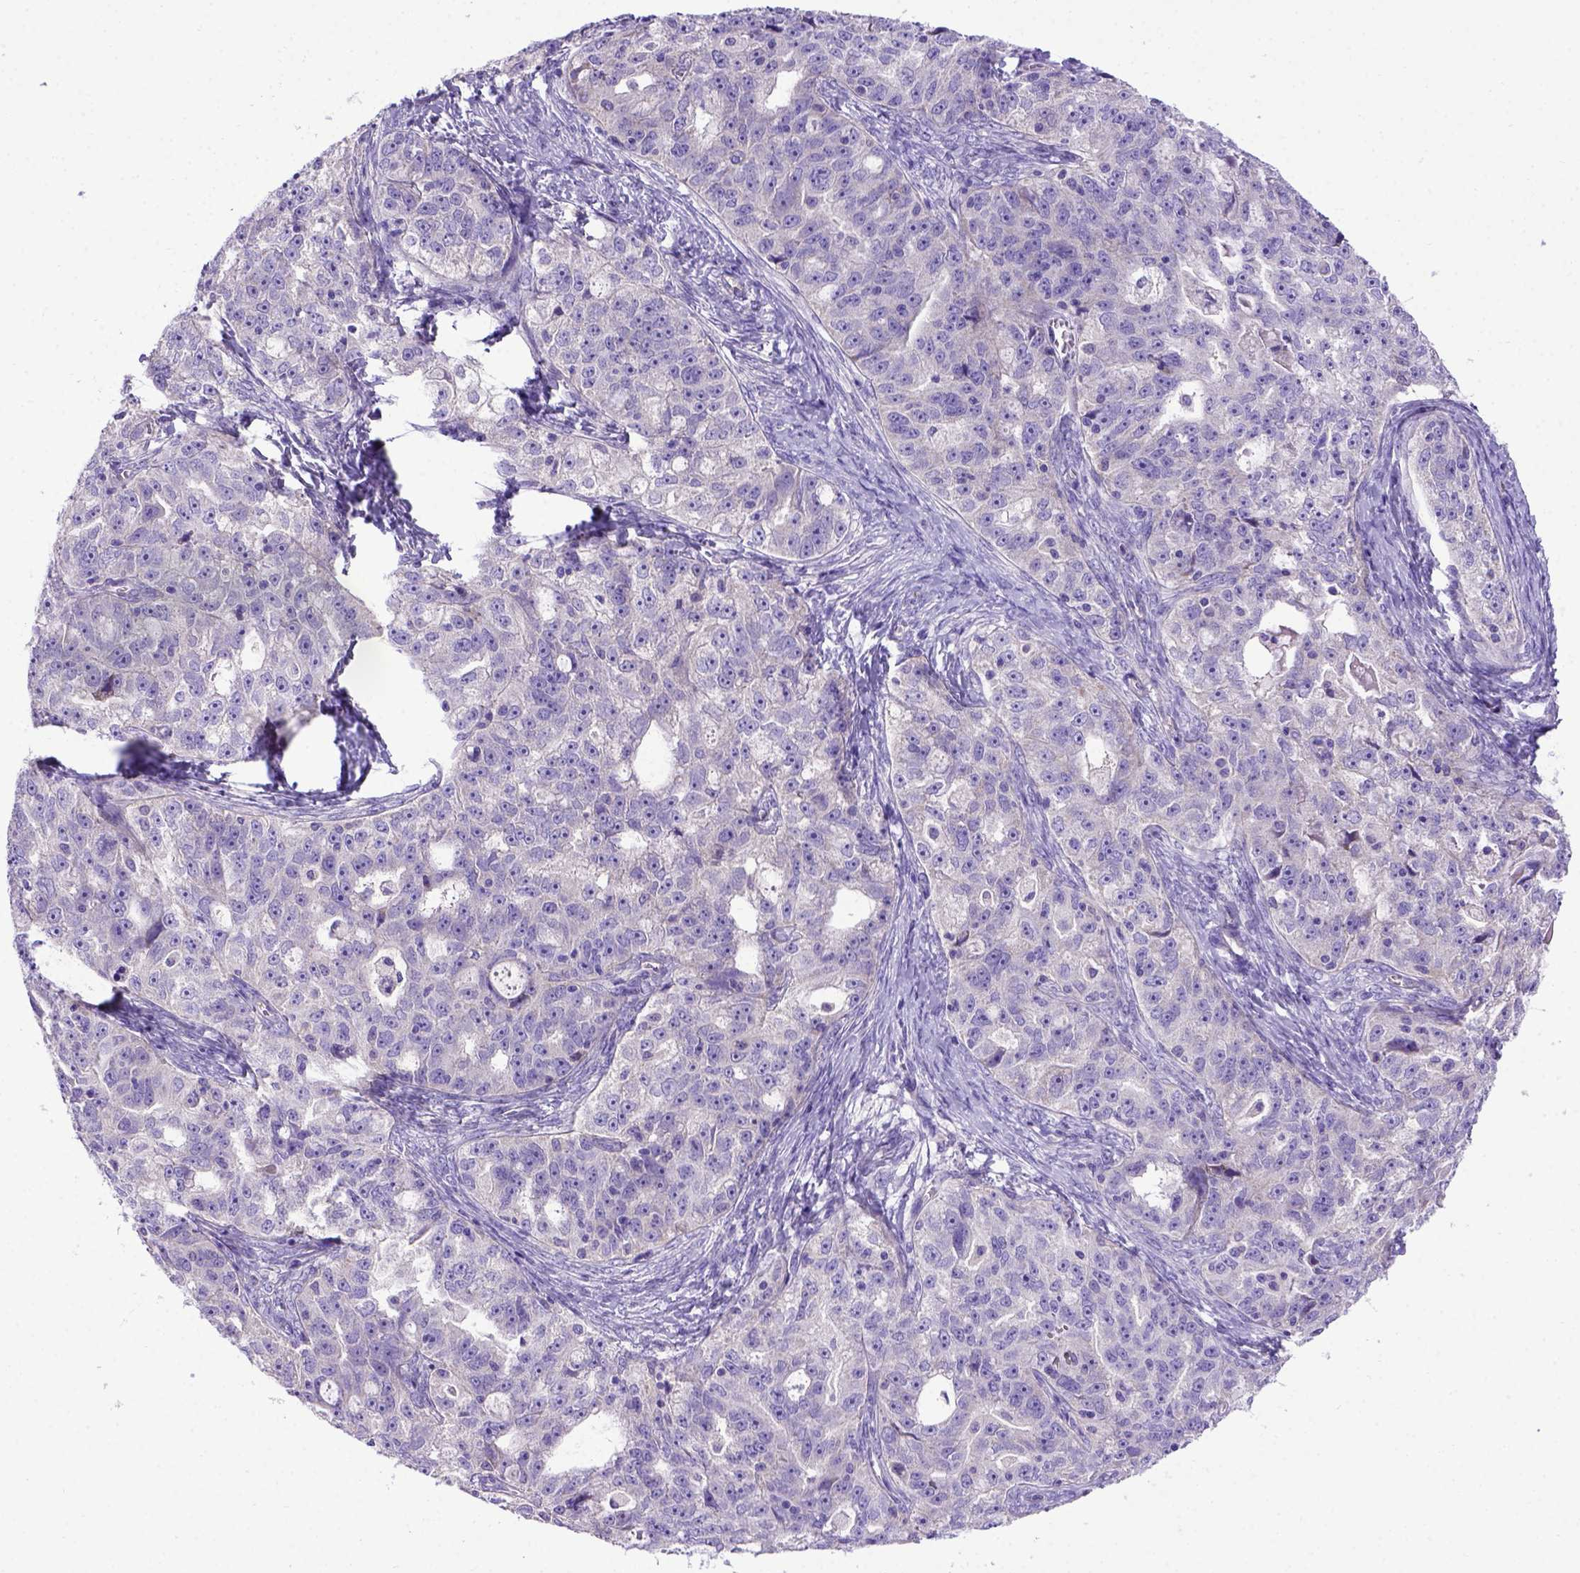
{"staining": {"intensity": "negative", "quantity": "none", "location": "none"}, "tissue": "ovarian cancer", "cell_type": "Tumor cells", "image_type": "cancer", "snomed": [{"axis": "morphology", "description": "Cystadenocarcinoma, serous, NOS"}, {"axis": "topography", "description": "Ovary"}], "caption": "Tumor cells show no significant protein expression in ovarian cancer (serous cystadenocarcinoma).", "gene": "ADAM12", "patient": {"sex": "female", "age": 51}}